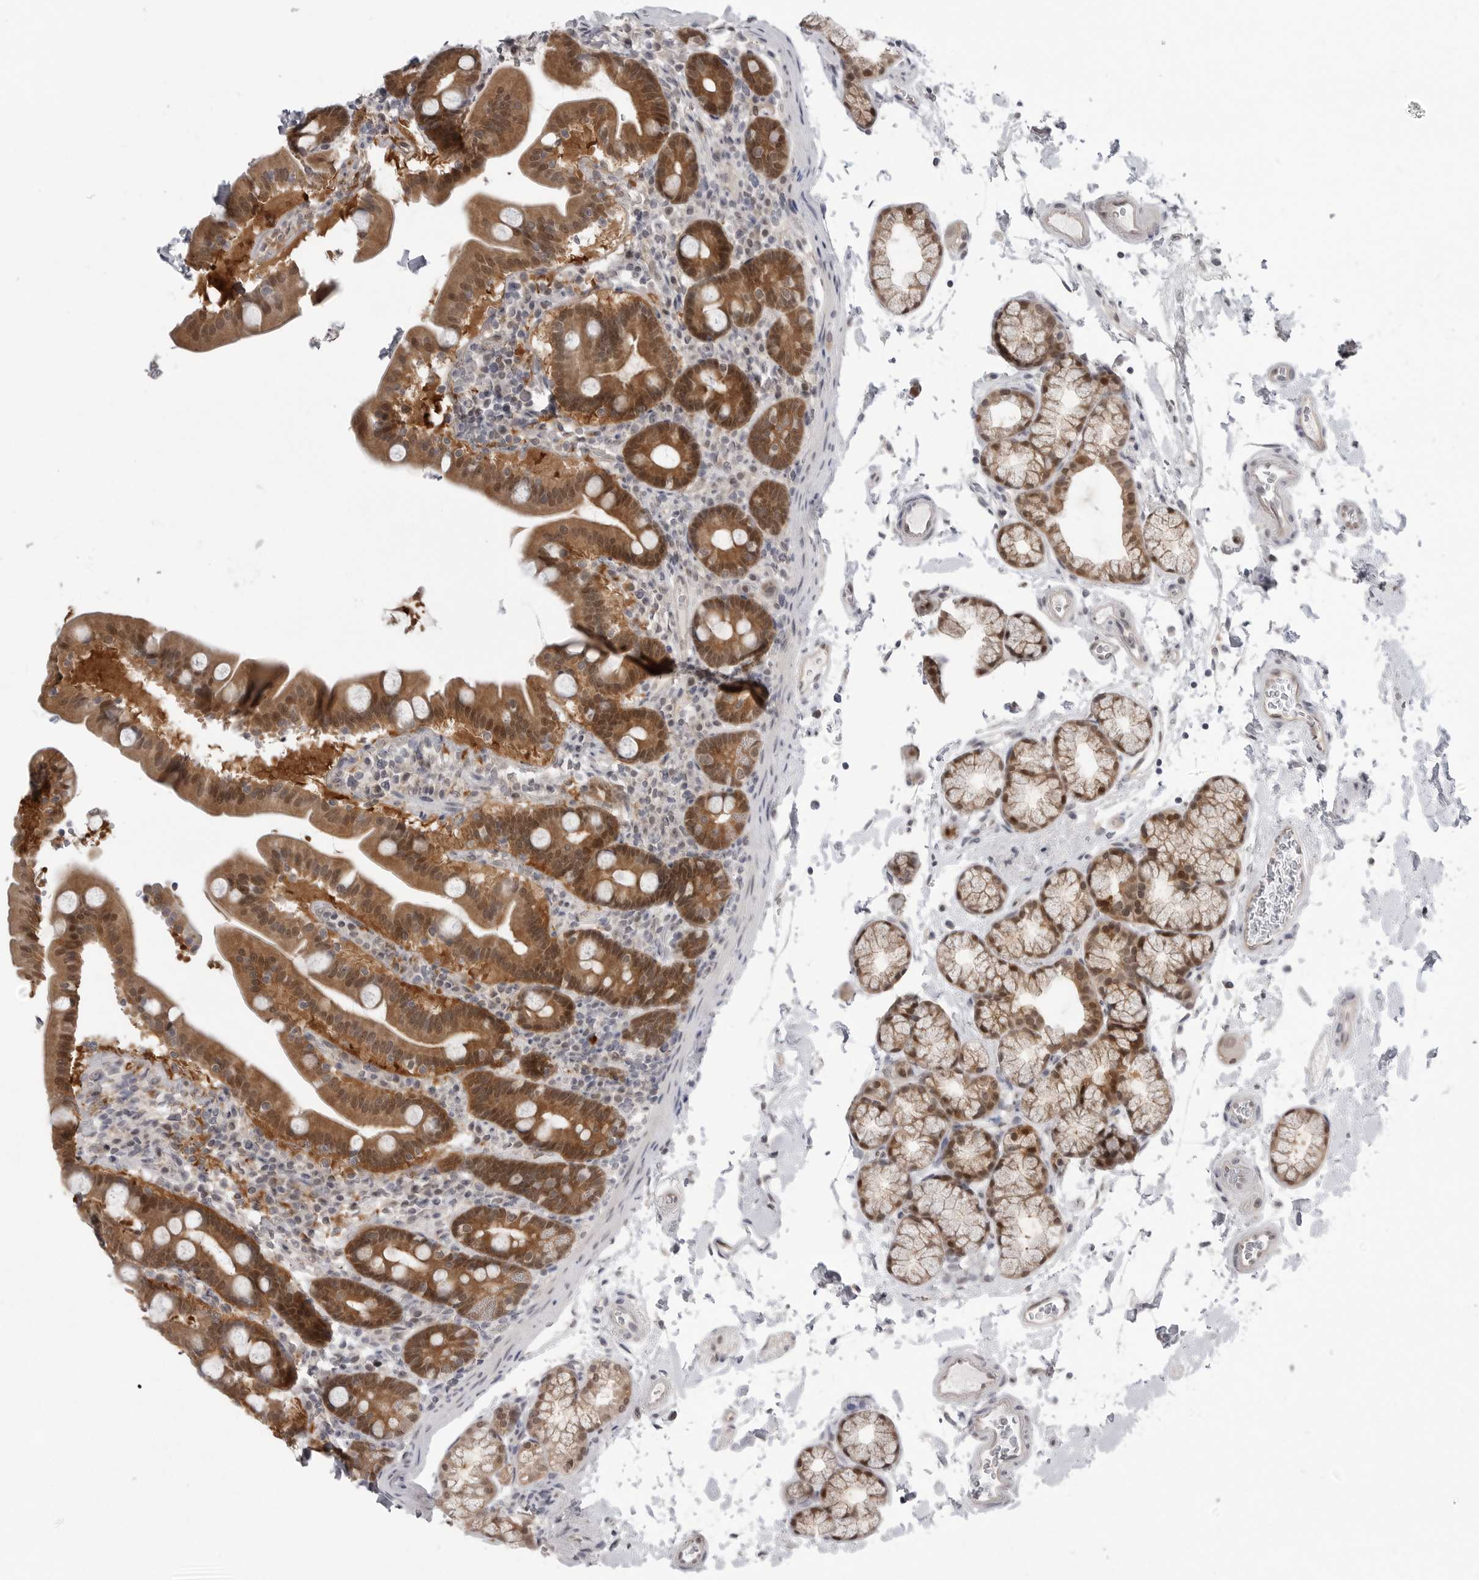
{"staining": {"intensity": "strong", "quantity": ">75%", "location": "cytoplasmic/membranous,nuclear"}, "tissue": "duodenum", "cell_type": "Glandular cells", "image_type": "normal", "snomed": [{"axis": "morphology", "description": "Normal tissue, NOS"}, {"axis": "topography", "description": "Duodenum"}], "caption": "Immunohistochemical staining of normal duodenum demonstrates high levels of strong cytoplasmic/membranous,nuclear positivity in about >75% of glandular cells.", "gene": "PNPO", "patient": {"sex": "male", "age": 54}}